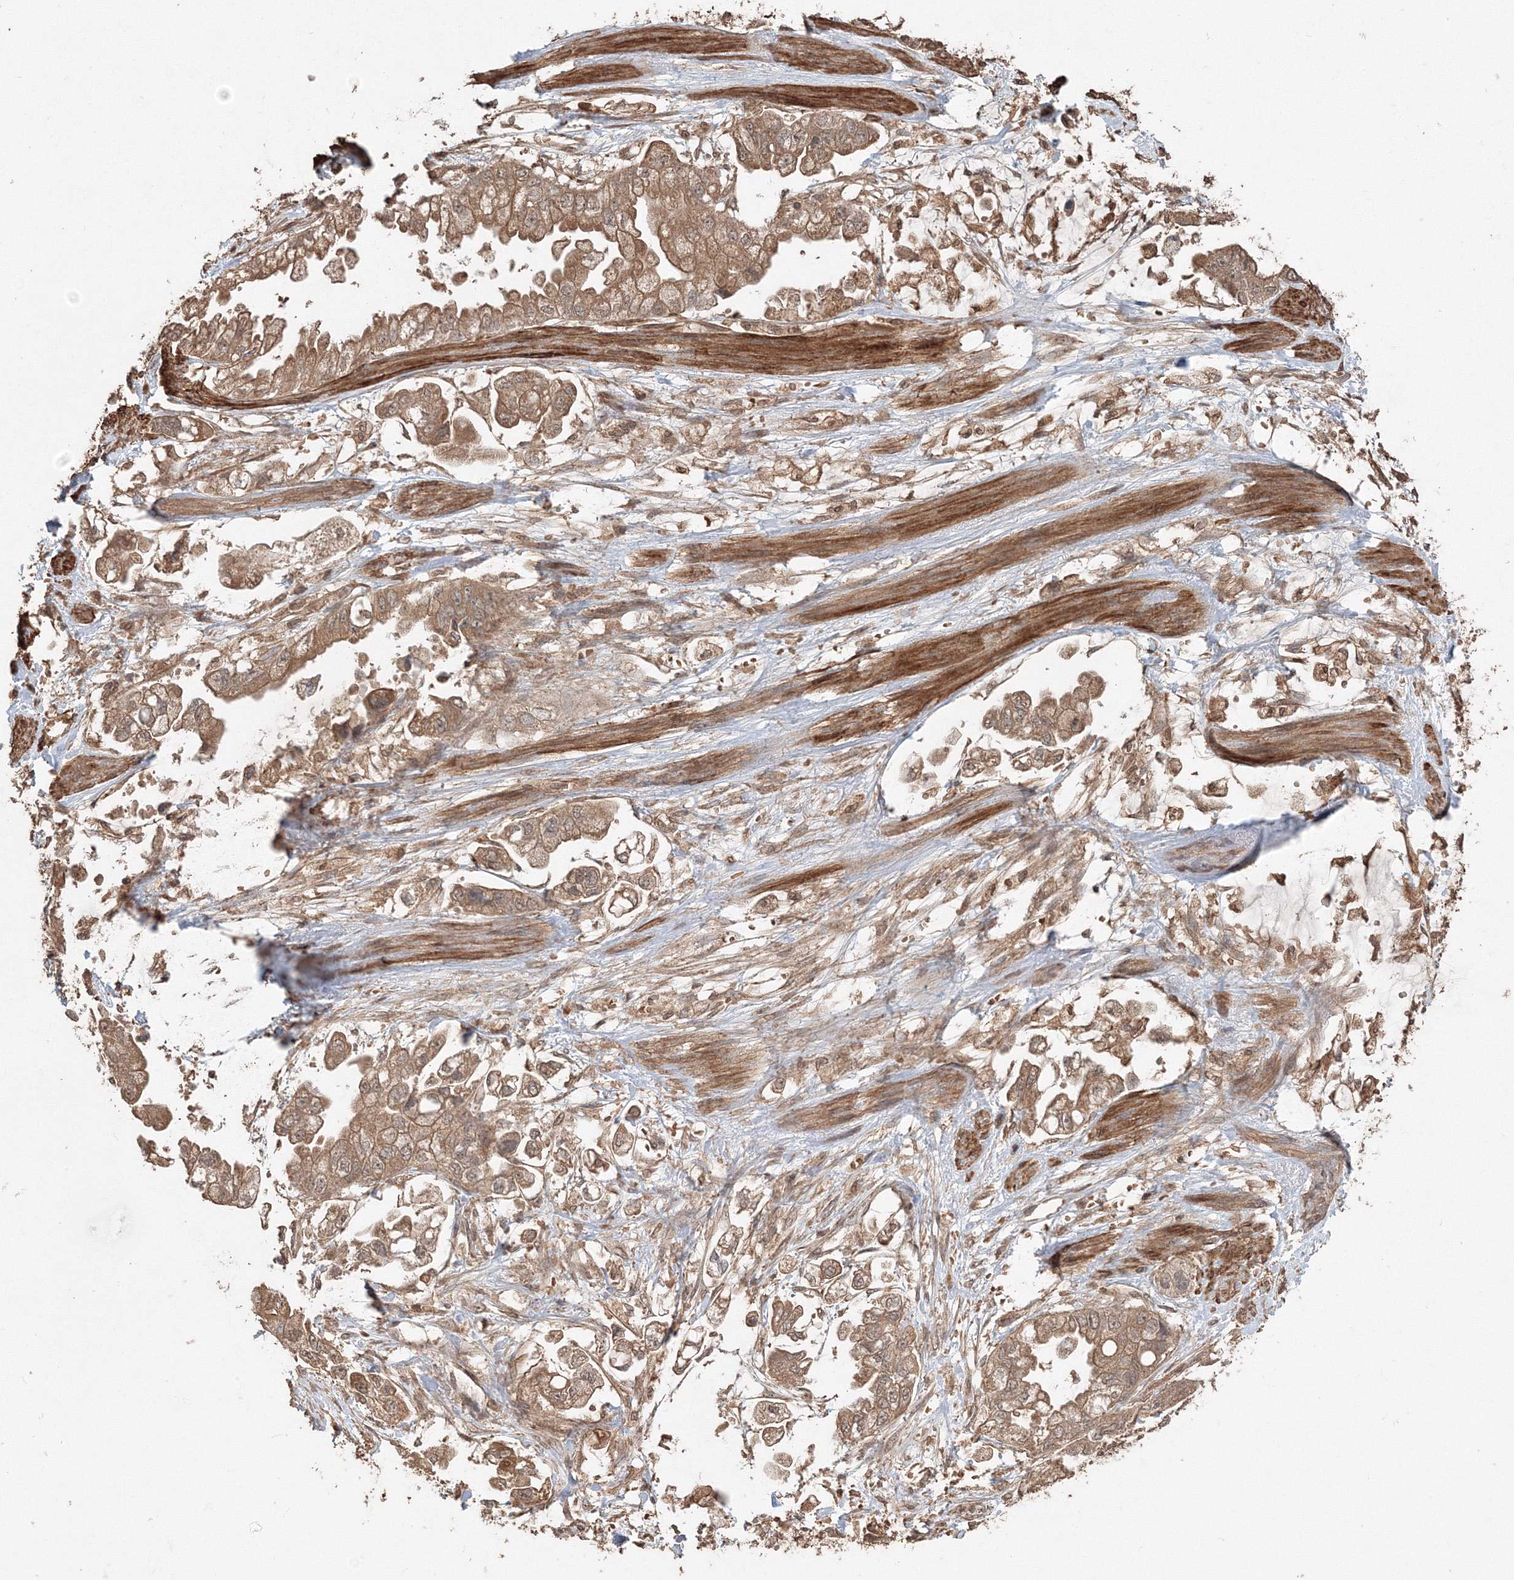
{"staining": {"intensity": "moderate", "quantity": ">75%", "location": "cytoplasmic/membranous"}, "tissue": "stomach cancer", "cell_type": "Tumor cells", "image_type": "cancer", "snomed": [{"axis": "morphology", "description": "Adenocarcinoma, NOS"}, {"axis": "topography", "description": "Stomach"}], "caption": "Human stomach cancer (adenocarcinoma) stained with a brown dye displays moderate cytoplasmic/membranous positive staining in about >75% of tumor cells.", "gene": "CCDC122", "patient": {"sex": "male", "age": 62}}